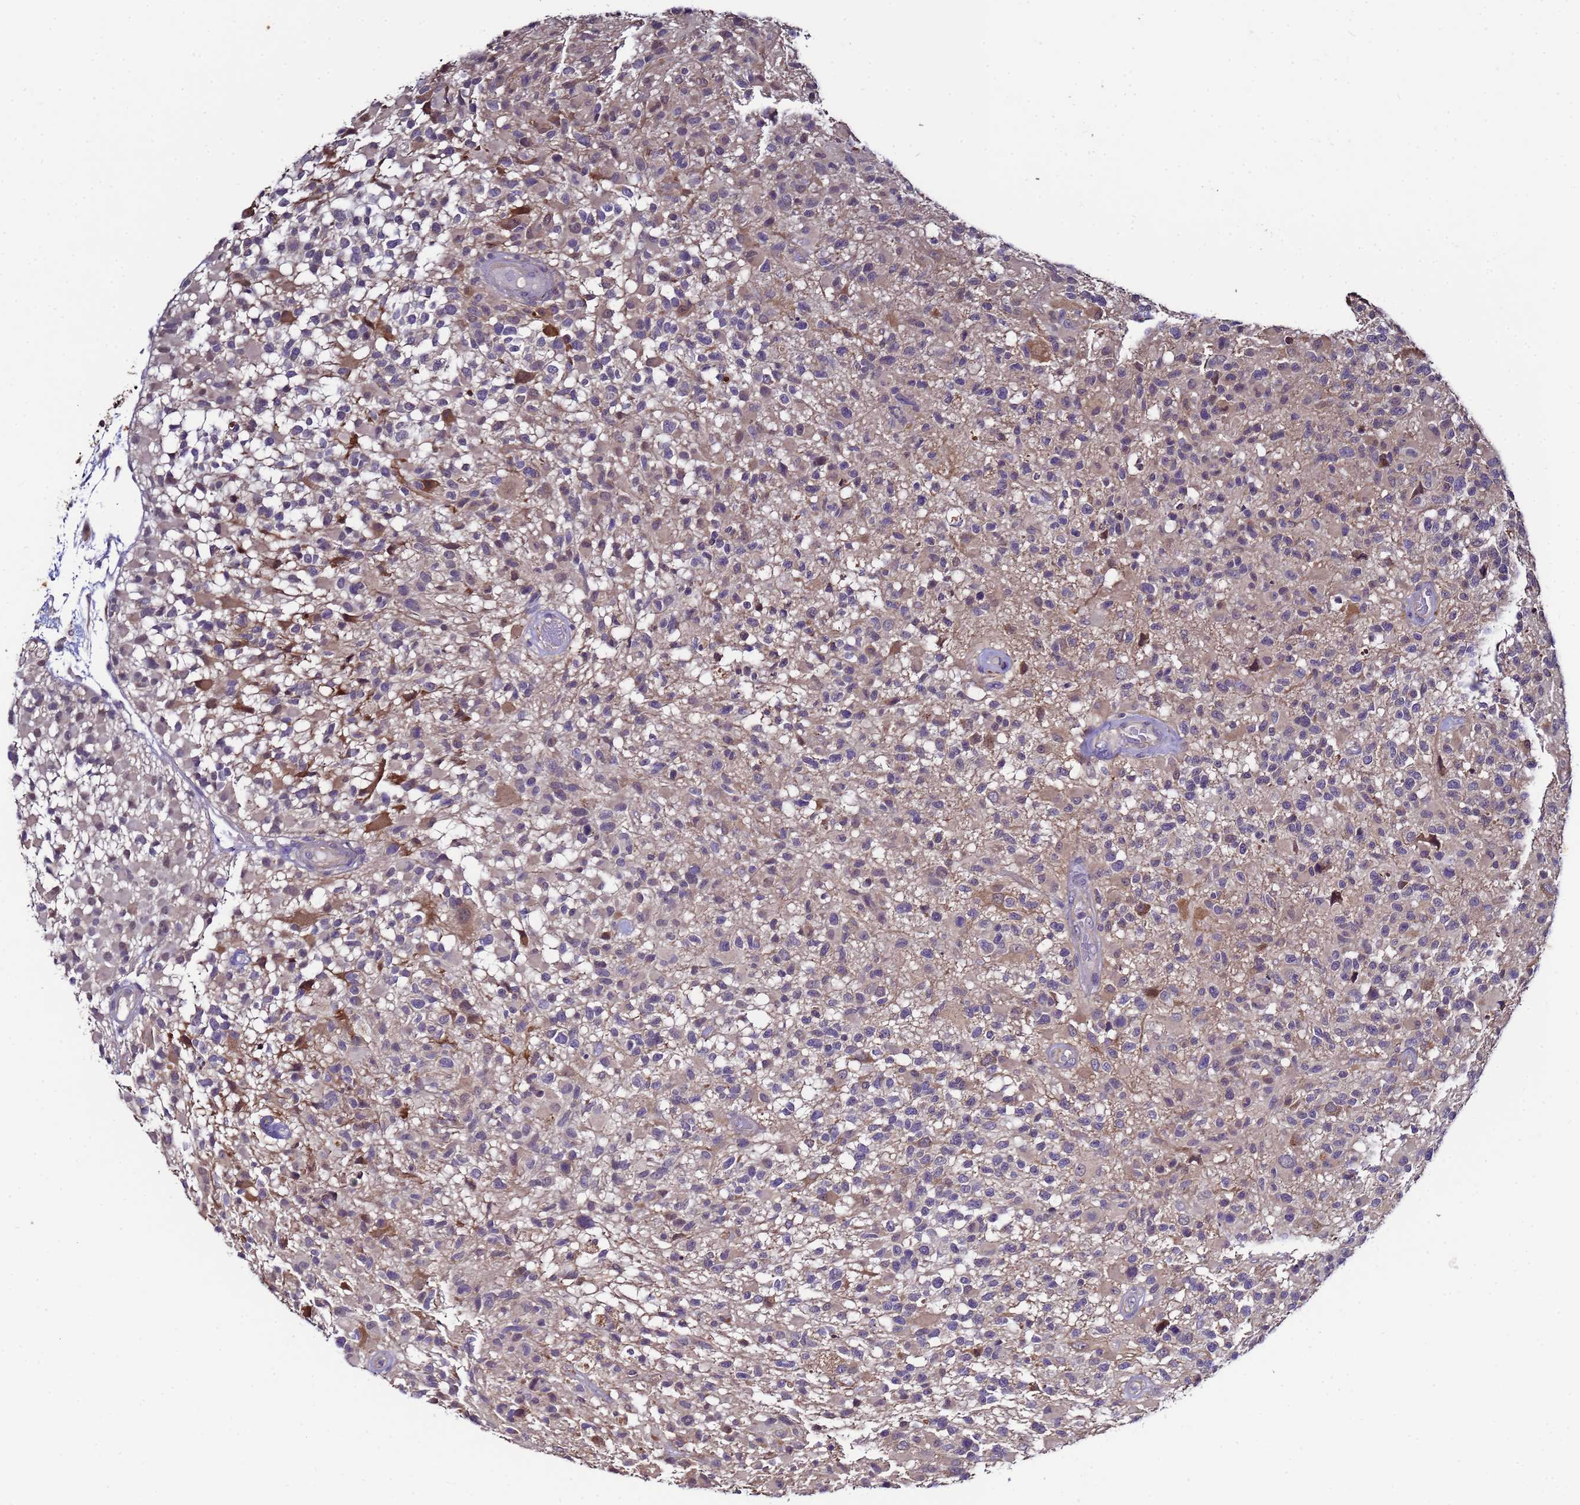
{"staining": {"intensity": "negative", "quantity": "none", "location": "none"}, "tissue": "glioma", "cell_type": "Tumor cells", "image_type": "cancer", "snomed": [{"axis": "morphology", "description": "Glioma, malignant, High grade"}, {"axis": "morphology", "description": "Glioblastoma, NOS"}, {"axis": "topography", "description": "Brain"}], "caption": "High power microscopy histopathology image of an immunohistochemistry (IHC) photomicrograph of malignant glioma (high-grade), revealing no significant positivity in tumor cells.", "gene": "NAXE", "patient": {"sex": "male", "age": 60}}